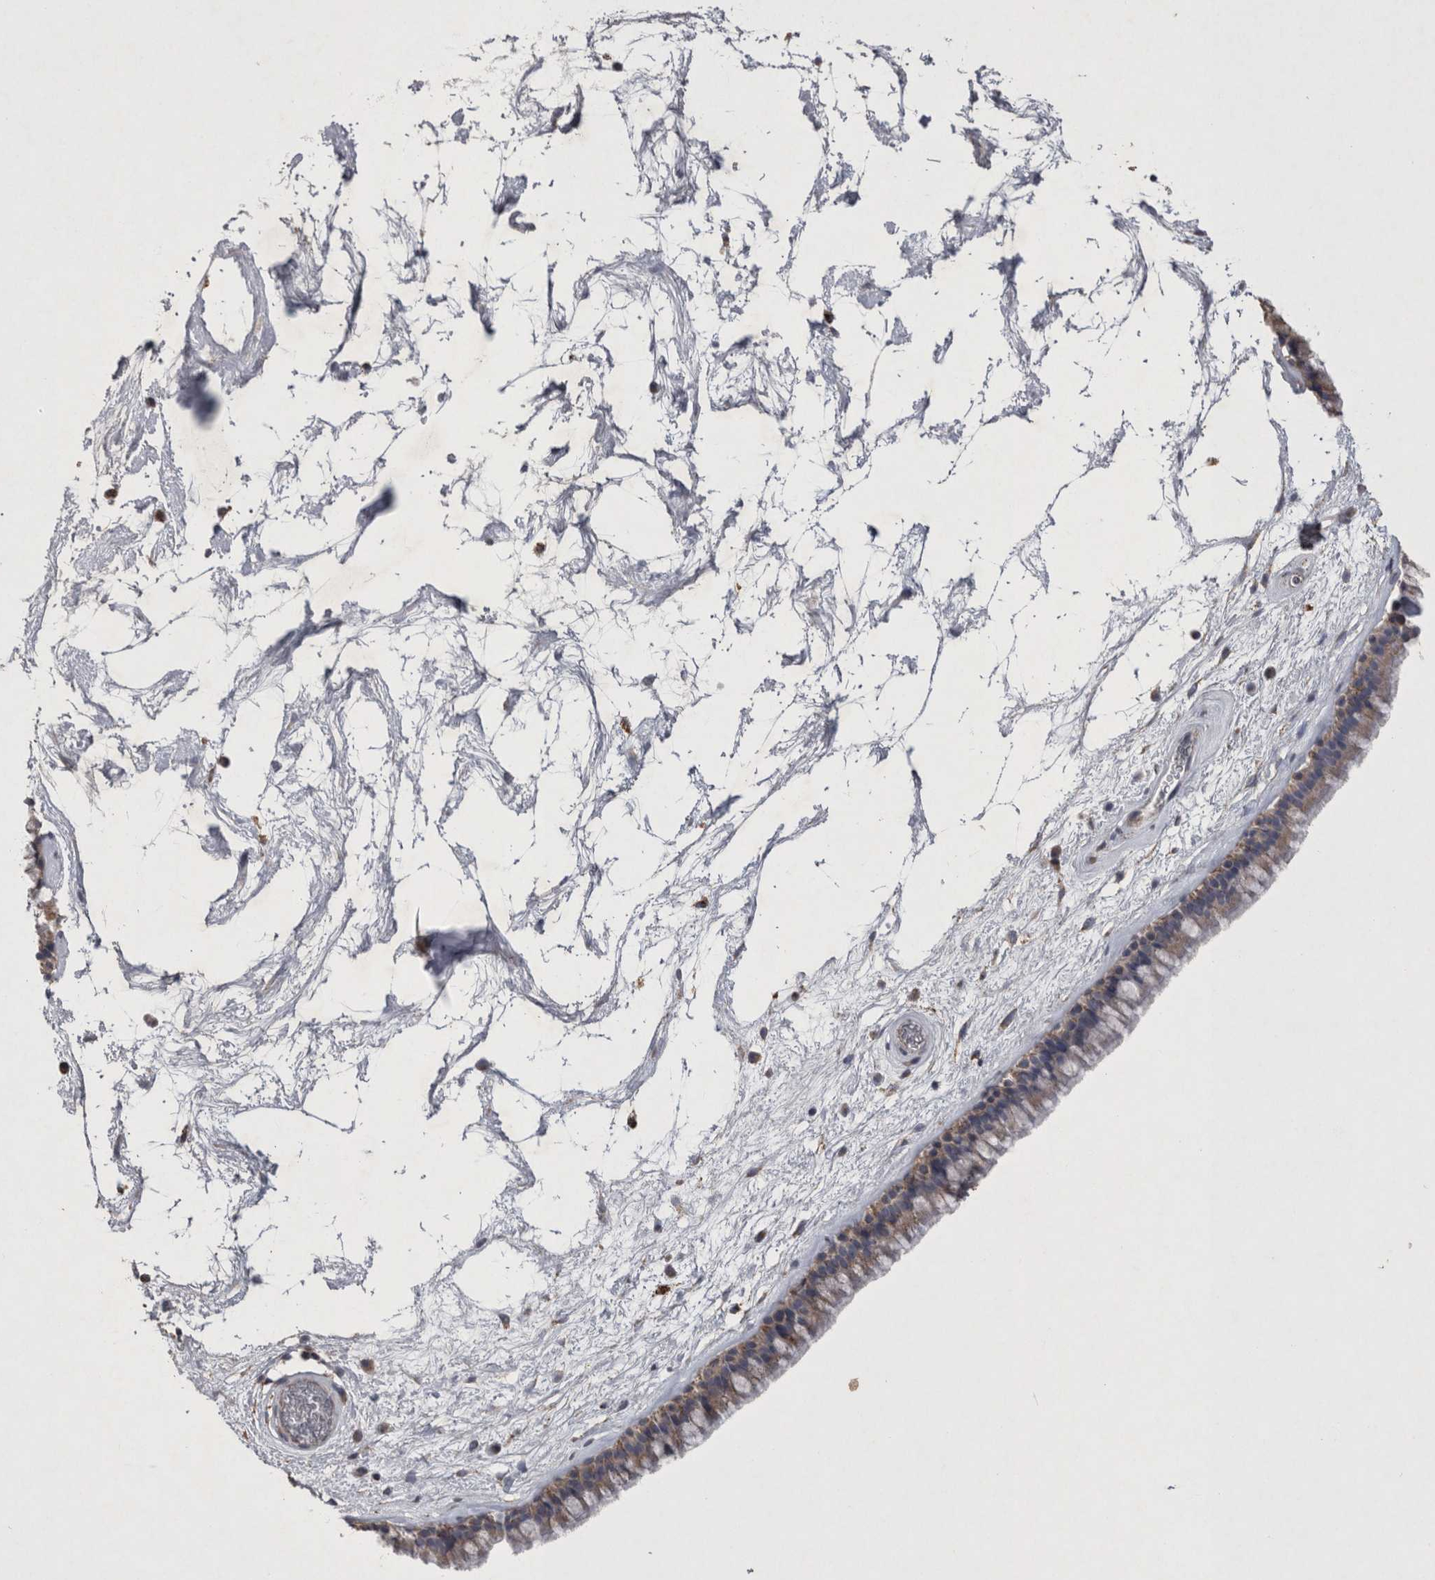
{"staining": {"intensity": "moderate", "quantity": ">75%", "location": "cytoplasmic/membranous"}, "tissue": "nasopharynx", "cell_type": "Respiratory epithelial cells", "image_type": "normal", "snomed": [{"axis": "morphology", "description": "Normal tissue, NOS"}, {"axis": "morphology", "description": "Inflammation, NOS"}, {"axis": "topography", "description": "Nasopharynx"}], "caption": "IHC image of unremarkable nasopharynx: nasopharynx stained using immunohistochemistry (IHC) displays medium levels of moderate protein expression localized specifically in the cytoplasmic/membranous of respiratory epithelial cells, appearing as a cytoplasmic/membranous brown color.", "gene": "DKK3", "patient": {"sex": "male", "age": 48}}